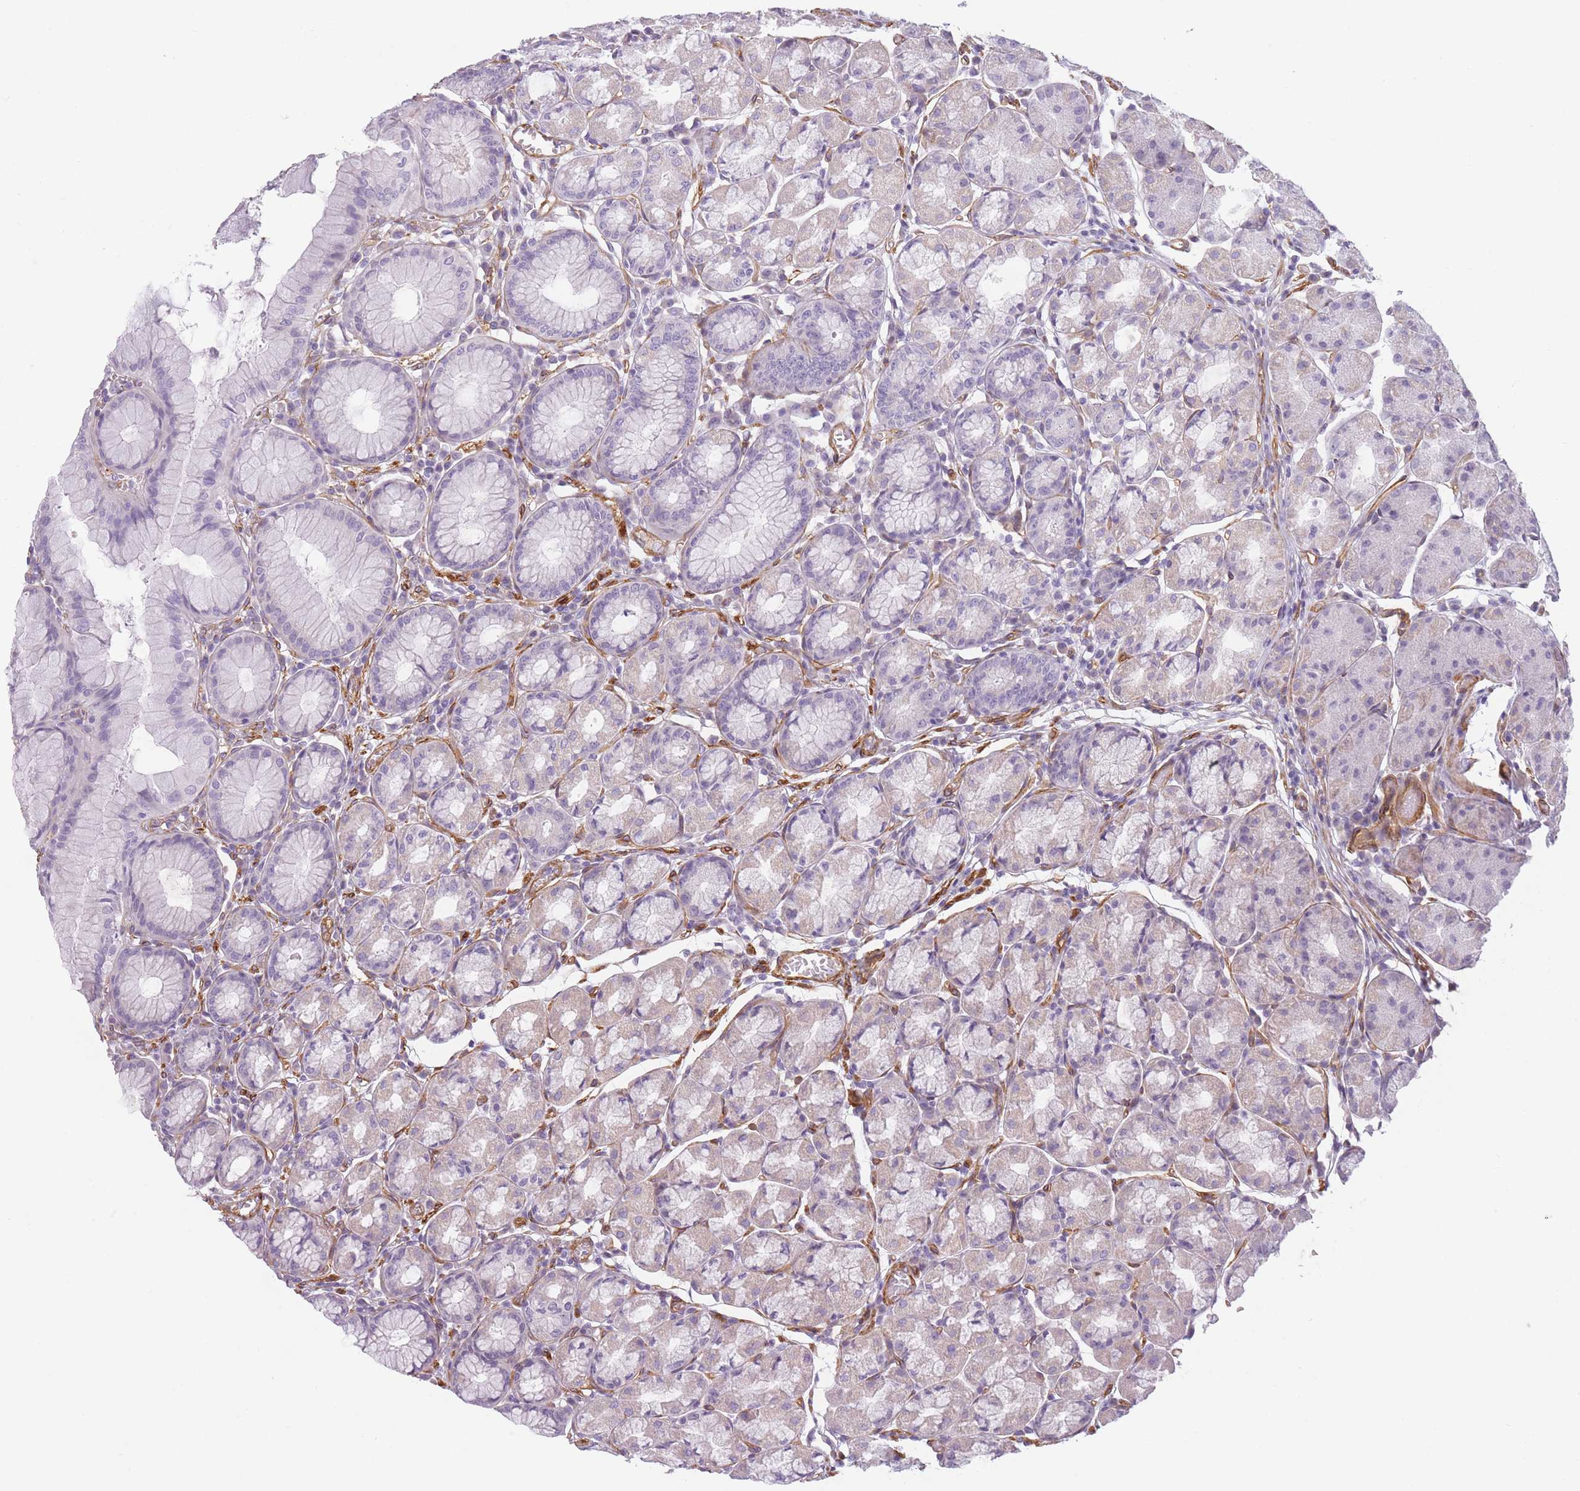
{"staining": {"intensity": "negative", "quantity": "none", "location": "none"}, "tissue": "stomach", "cell_type": "Glandular cells", "image_type": "normal", "snomed": [{"axis": "morphology", "description": "Normal tissue, NOS"}, {"axis": "topography", "description": "Stomach"}], "caption": "Protein analysis of normal stomach shows no significant positivity in glandular cells.", "gene": "OR6B2", "patient": {"sex": "male", "age": 55}}